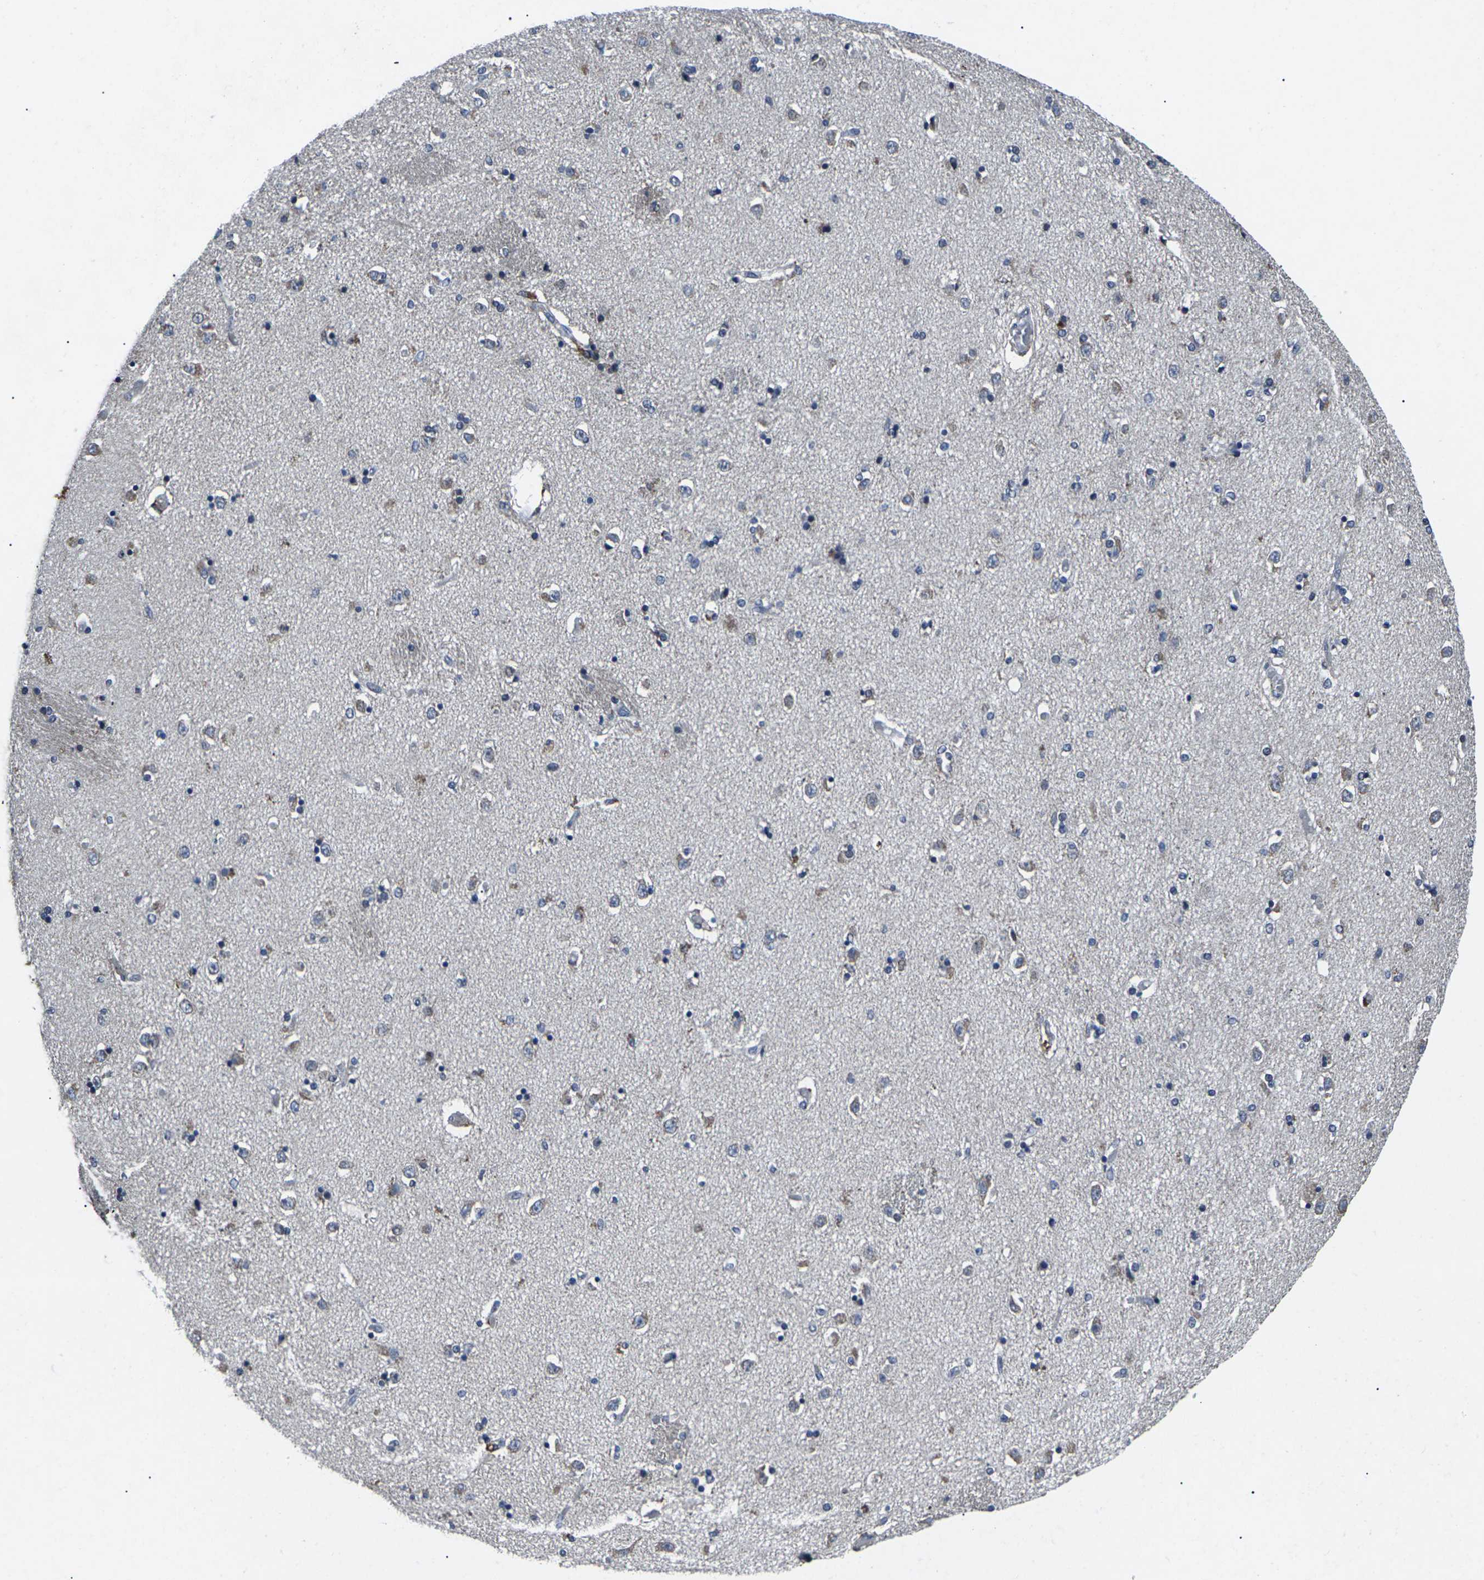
{"staining": {"intensity": "strong", "quantity": "<25%", "location": "cytoplasmic/membranous"}, "tissue": "caudate", "cell_type": "Glial cells", "image_type": "normal", "snomed": [{"axis": "morphology", "description": "Normal tissue, NOS"}, {"axis": "topography", "description": "Lateral ventricle wall"}], "caption": "Human caudate stained for a protein (brown) demonstrates strong cytoplasmic/membranous positive expression in approximately <25% of glial cells.", "gene": "STAT4", "patient": {"sex": "female", "age": 54}}